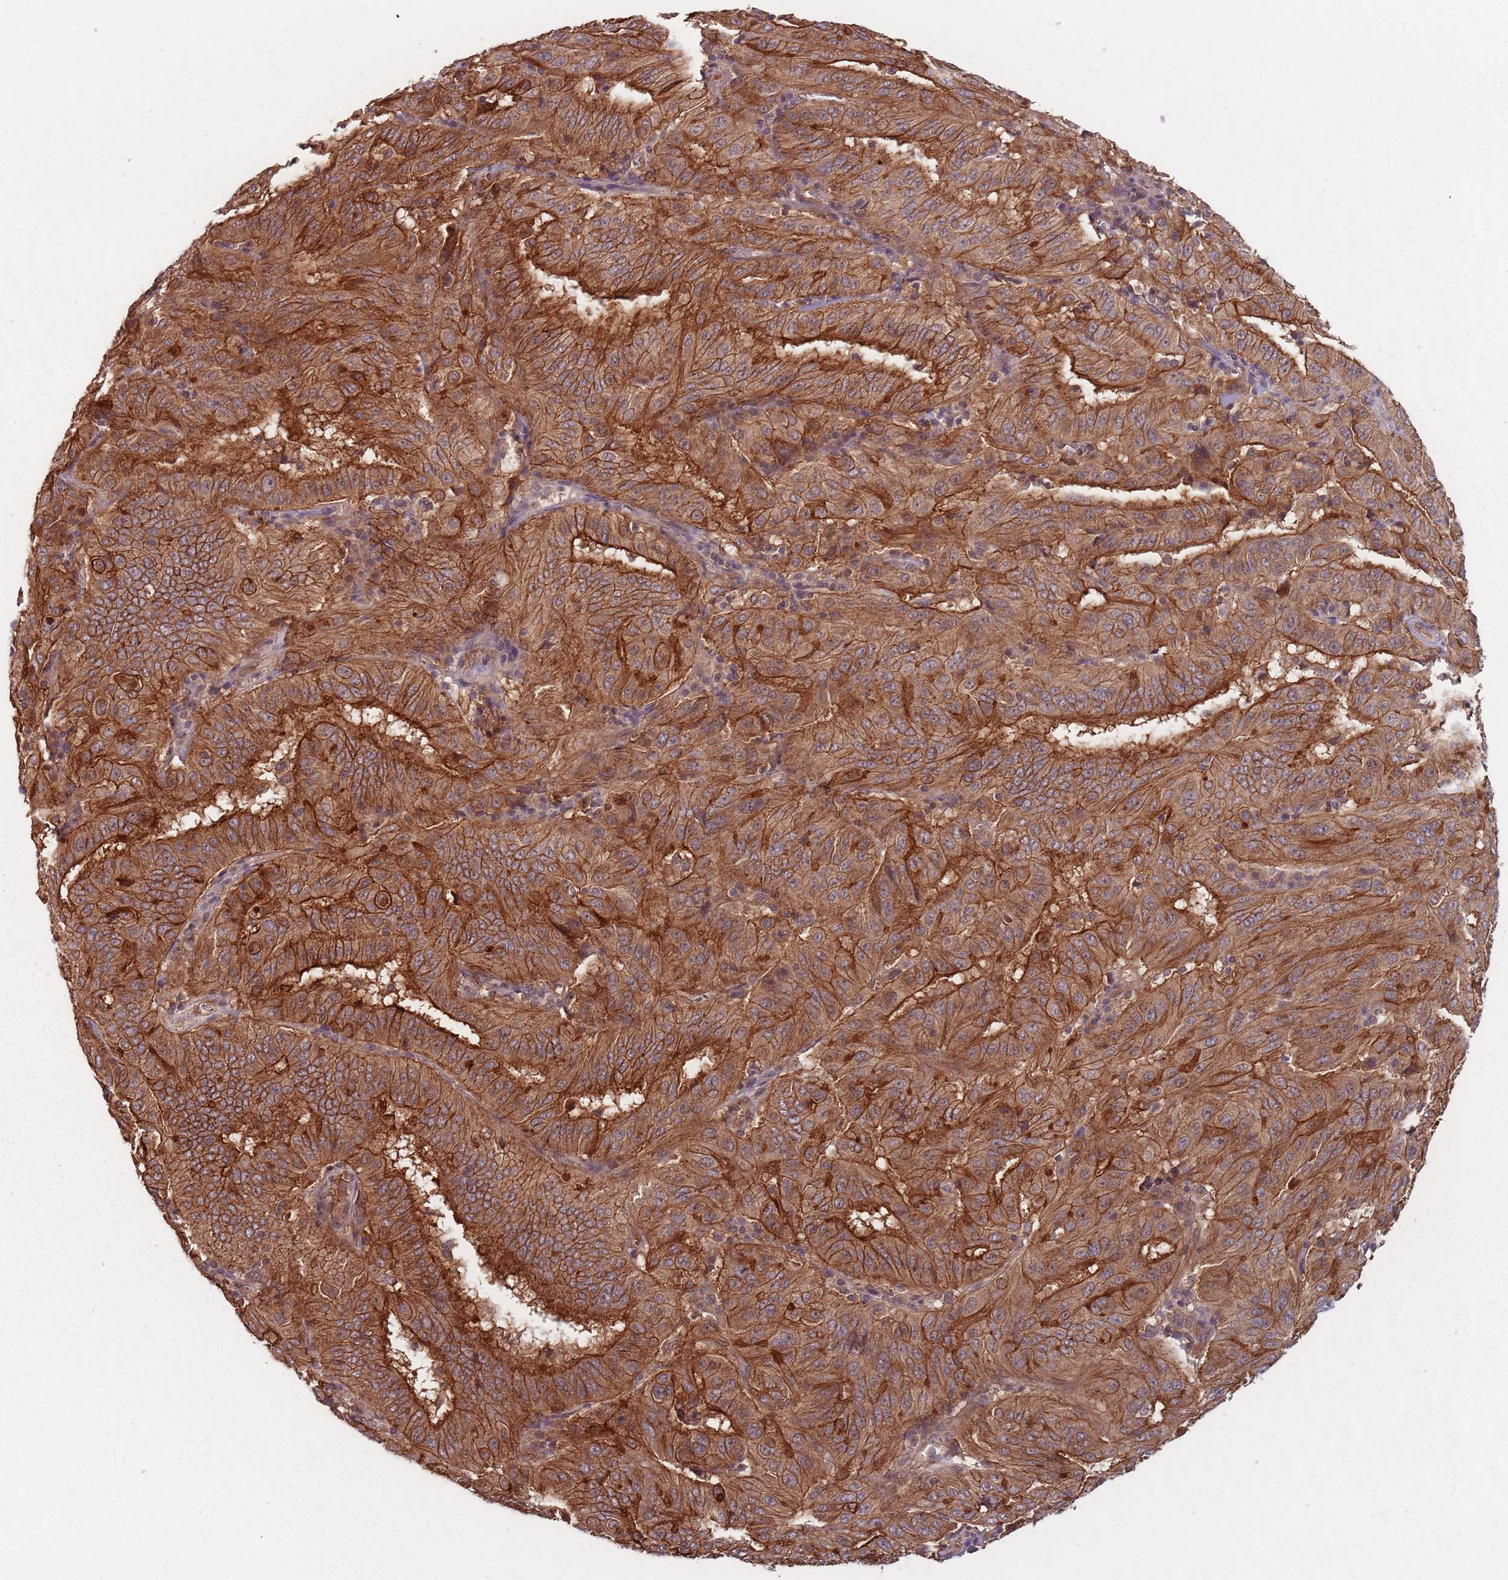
{"staining": {"intensity": "strong", "quantity": ">75%", "location": "cytoplasmic/membranous"}, "tissue": "pancreatic cancer", "cell_type": "Tumor cells", "image_type": "cancer", "snomed": [{"axis": "morphology", "description": "Adenocarcinoma, NOS"}, {"axis": "topography", "description": "Pancreas"}], "caption": "Tumor cells demonstrate high levels of strong cytoplasmic/membranous staining in about >75% of cells in human pancreatic cancer.", "gene": "C3orf14", "patient": {"sex": "male", "age": 63}}